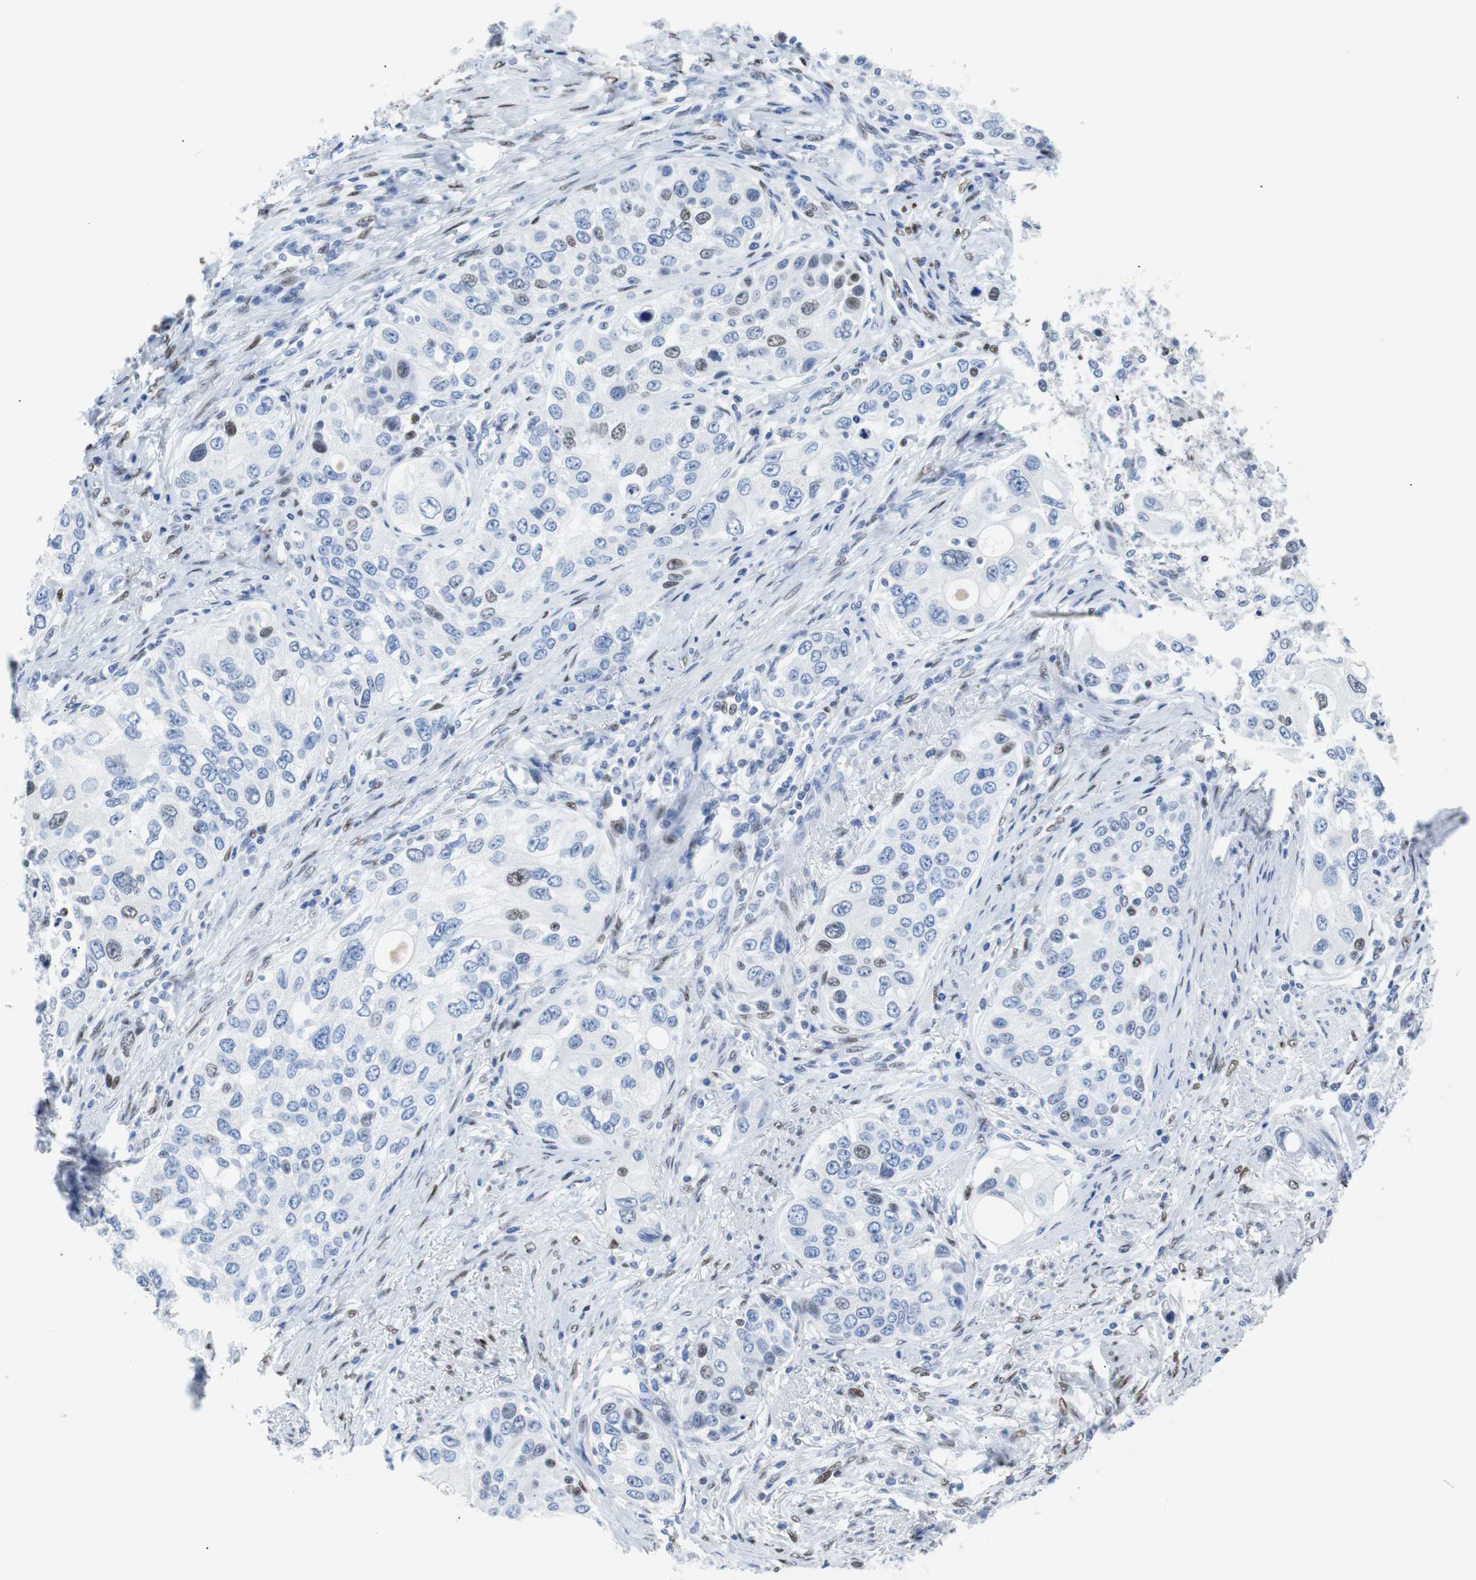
{"staining": {"intensity": "negative", "quantity": "none", "location": "none"}, "tissue": "urothelial cancer", "cell_type": "Tumor cells", "image_type": "cancer", "snomed": [{"axis": "morphology", "description": "Urothelial carcinoma, High grade"}, {"axis": "topography", "description": "Urinary bladder"}], "caption": "Image shows no significant protein staining in tumor cells of urothelial cancer. (Stains: DAB (3,3'-diaminobenzidine) IHC with hematoxylin counter stain, Microscopy: brightfield microscopy at high magnification).", "gene": "JUN", "patient": {"sex": "female", "age": 56}}